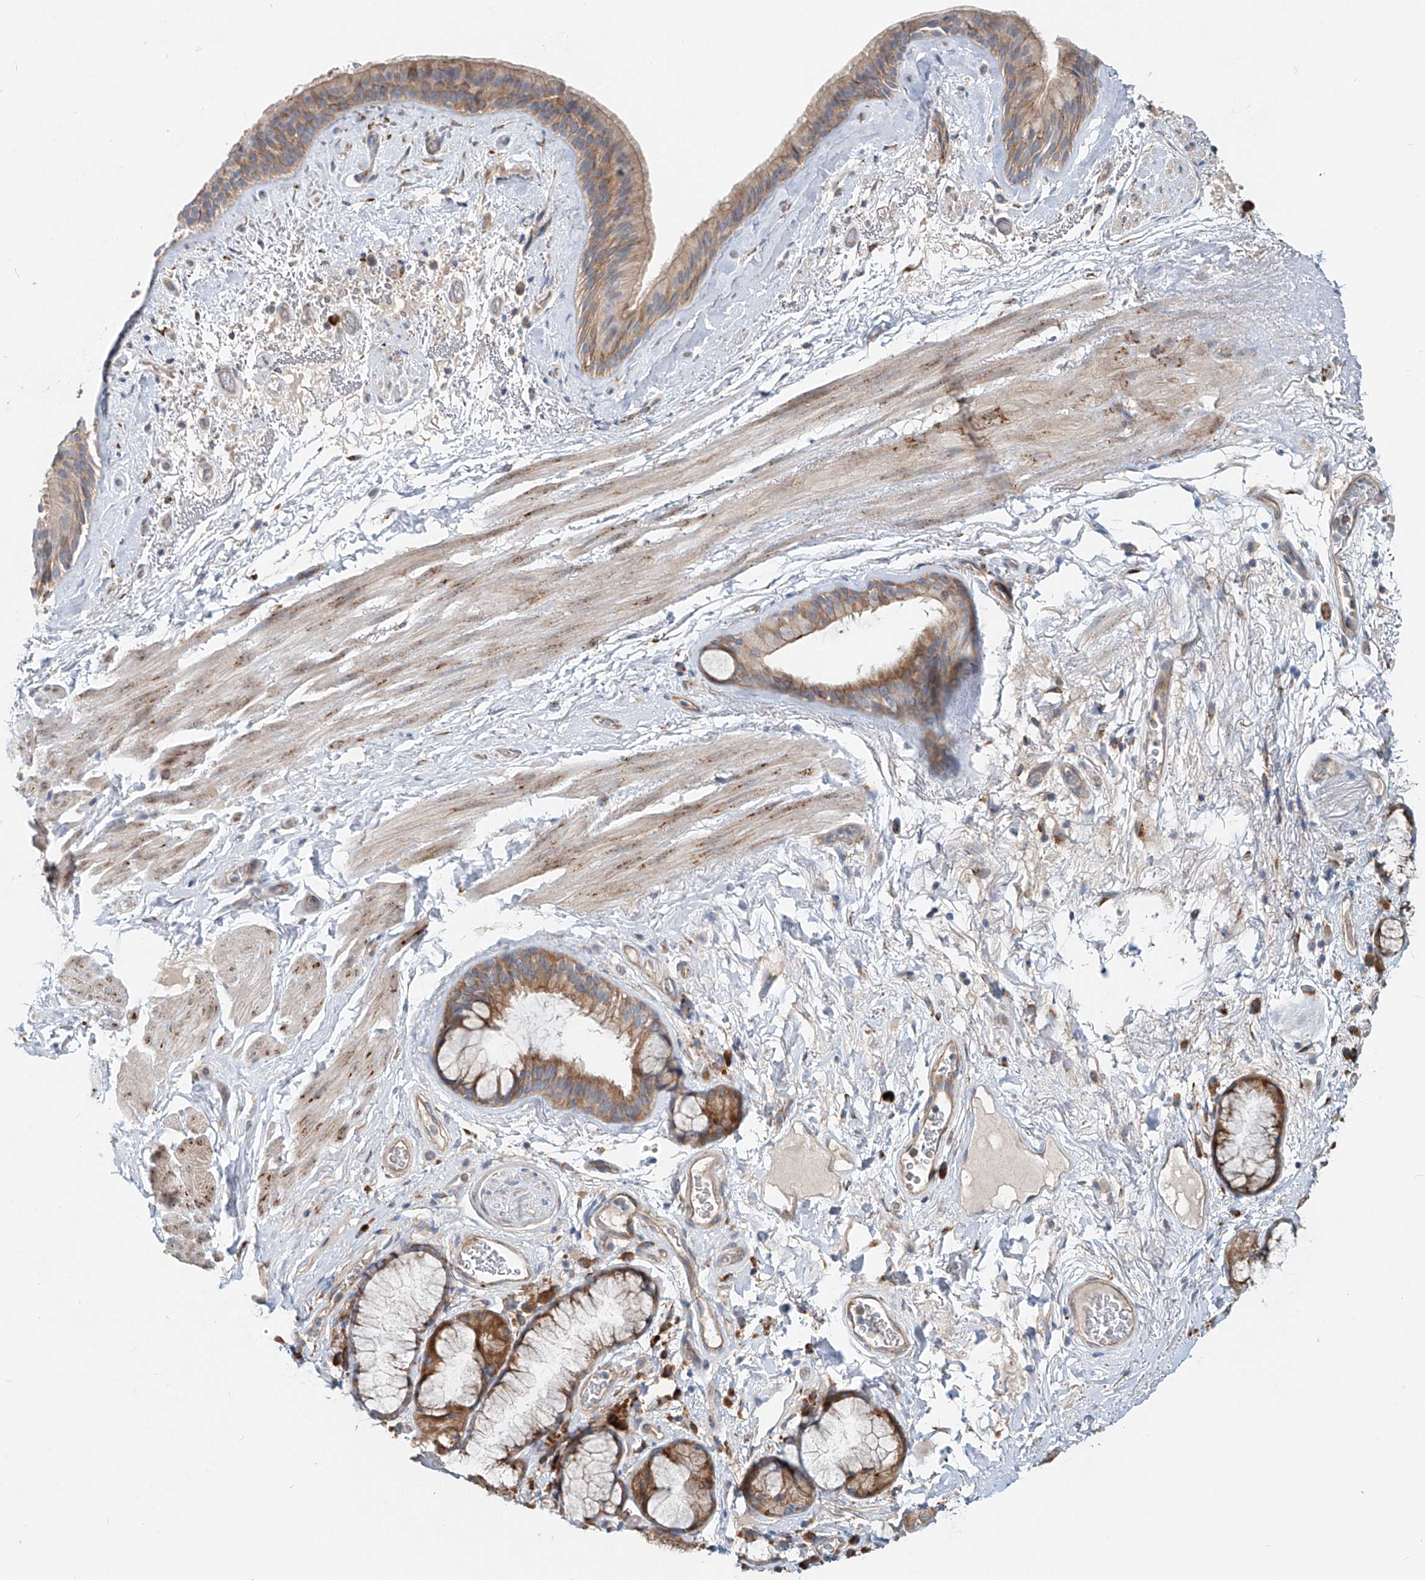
{"staining": {"intensity": "moderate", "quantity": ">75%", "location": "cytoplasmic/membranous"}, "tissue": "bronchus", "cell_type": "Respiratory epithelial cells", "image_type": "normal", "snomed": [{"axis": "morphology", "description": "Normal tissue, NOS"}, {"axis": "topography", "description": "Cartilage tissue"}], "caption": "A brown stain shows moderate cytoplasmic/membranous positivity of a protein in respiratory epithelial cells of benign bronchus. (Stains: DAB (3,3'-diaminobenzidine) in brown, nuclei in blue, Microscopy: brightfield microscopy at high magnification).", "gene": "SNAP29", "patient": {"sex": "female", "age": 63}}